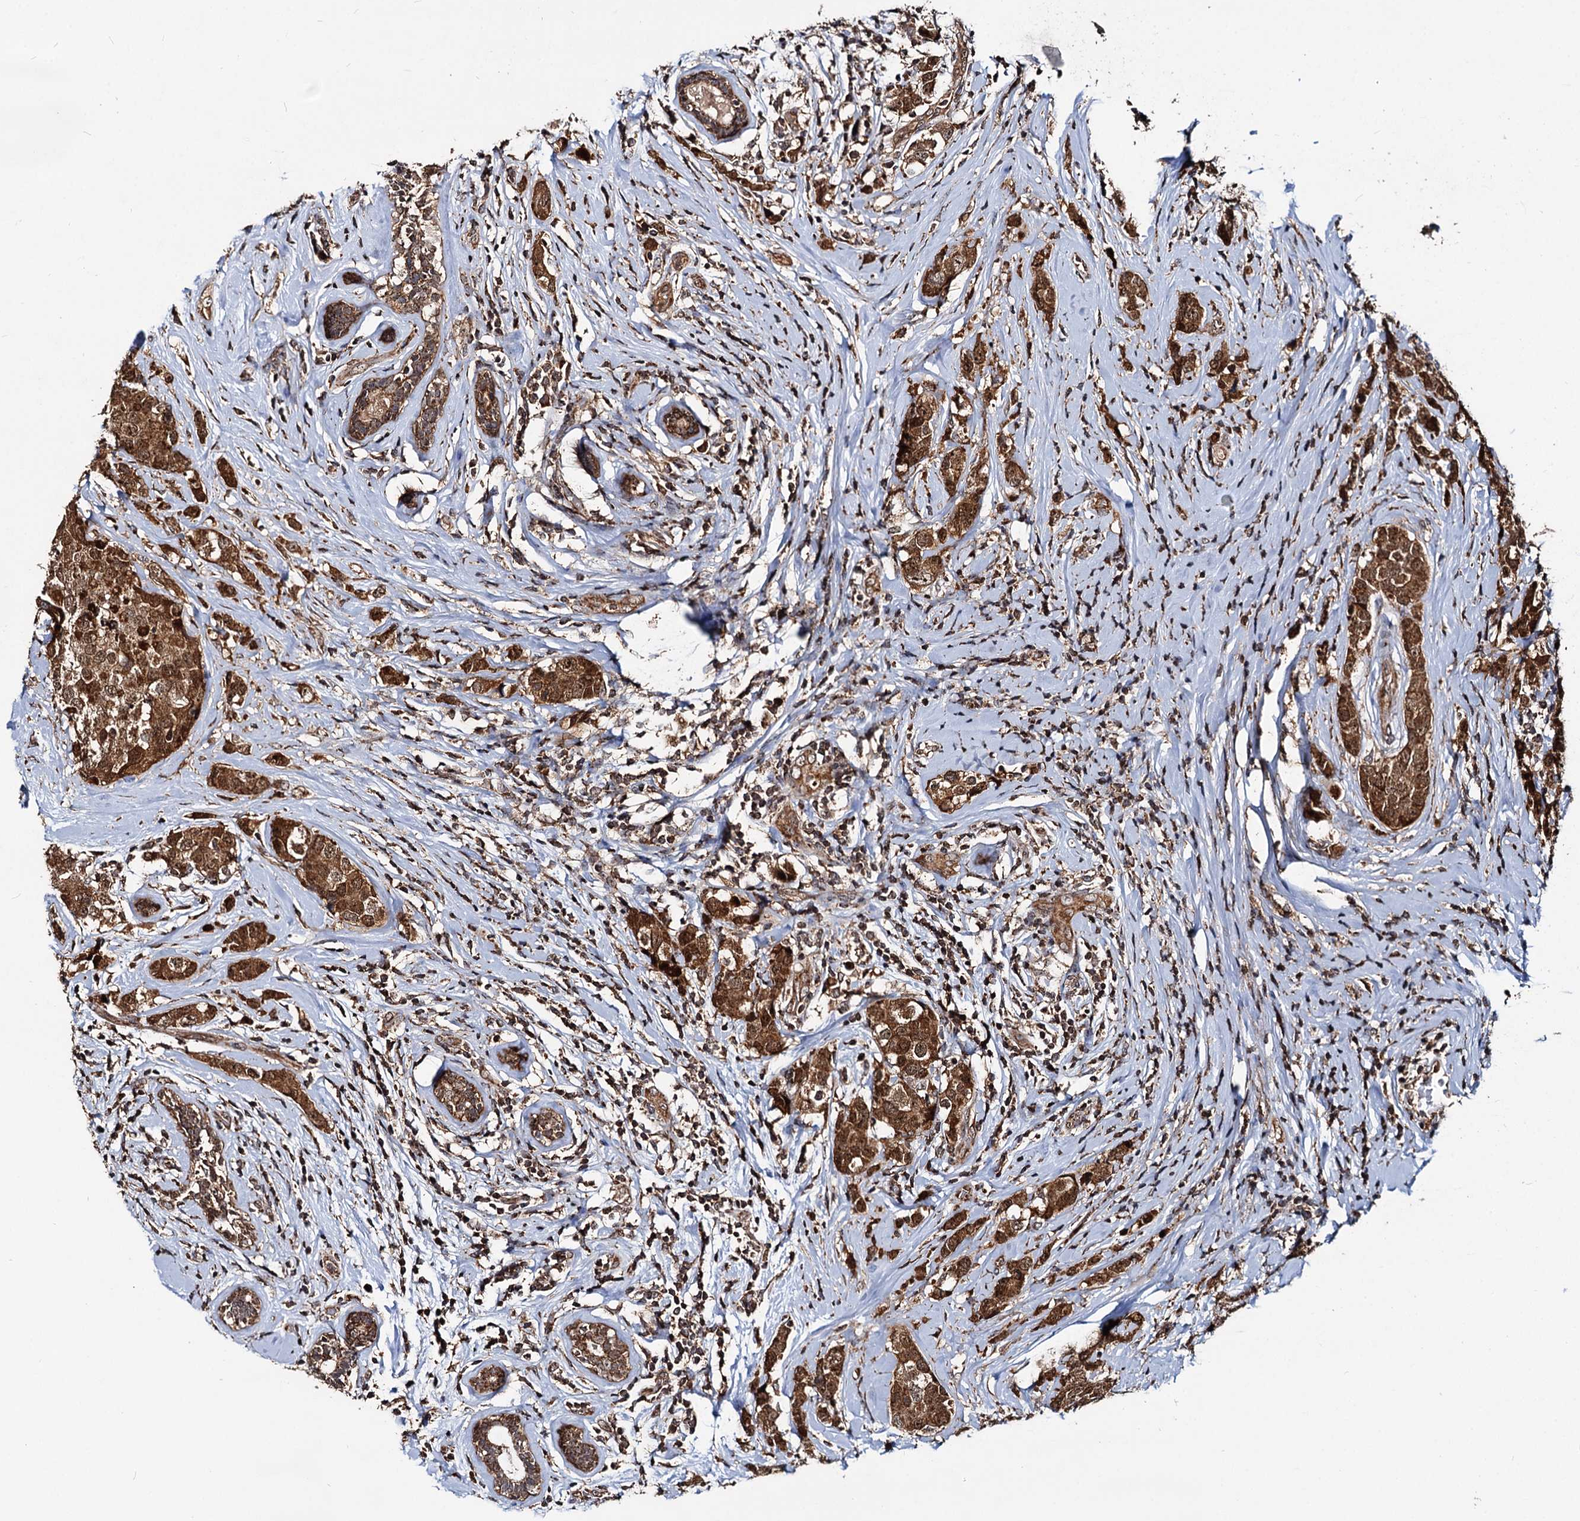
{"staining": {"intensity": "strong", "quantity": ">75%", "location": "cytoplasmic/membranous,nuclear"}, "tissue": "breast cancer", "cell_type": "Tumor cells", "image_type": "cancer", "snomed": [{"axis": "morphology", "description": "Lobular carcinoma"}, {"axis": "topography", "description": "Breast"}], "caption": "Breast cancer stained with a protein marker shows strong staining in tumor cells.", "gene": "CEP76", "patient": {"sex": "female", "age": 59}}